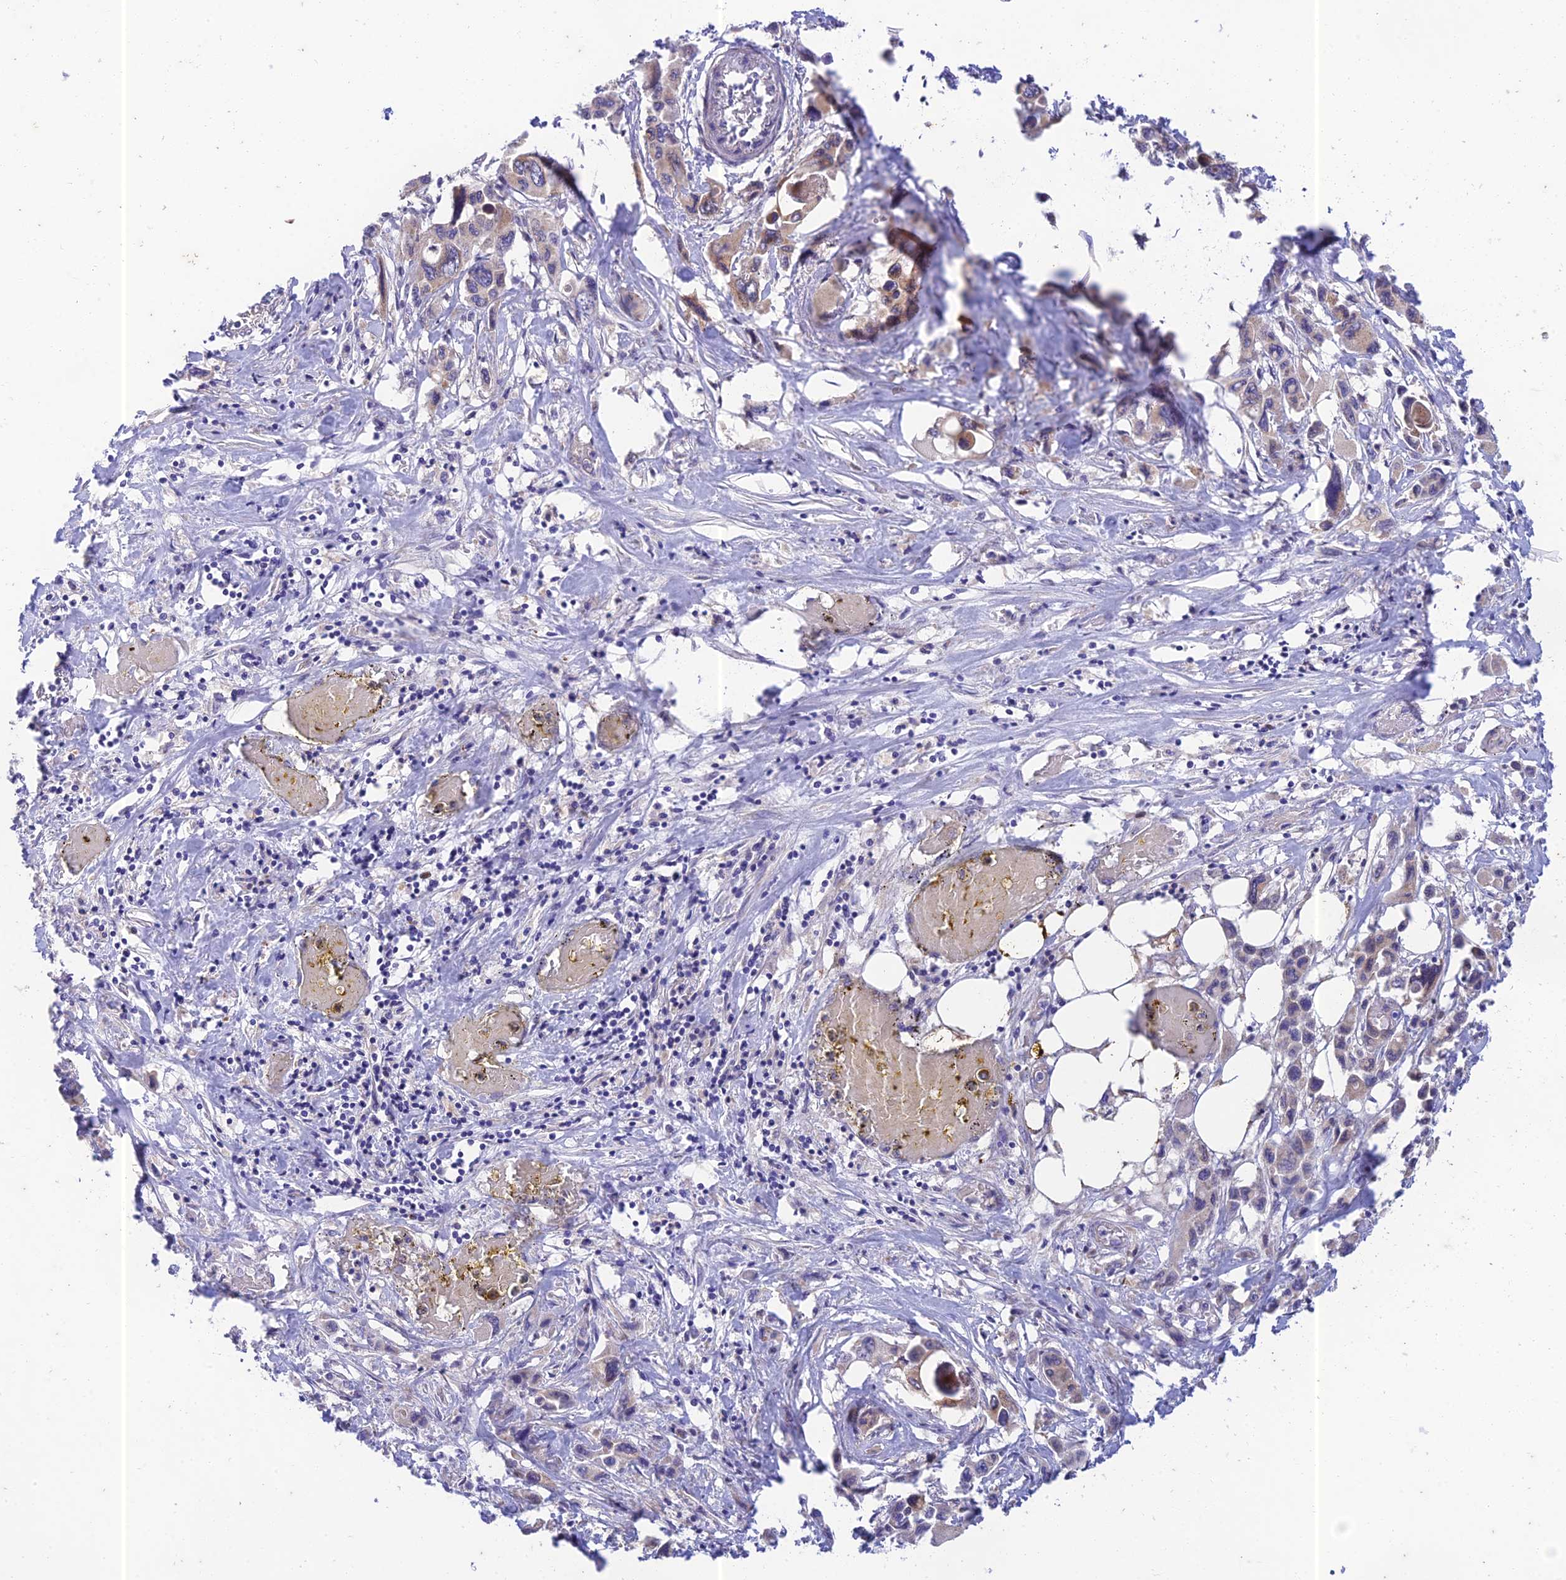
{"staining": {"intensity": "moderate", "quantity": "<25%", "location": "cytoplasmic/membranous"}, "tissue": "pancreatic cancer", "cell_type": "Tumor cells", "image_type": "cancer", "snomed": [{"axis": "morphology", "description": "Adenocarcinoma, NOS"}, {"axis": "topography", "description": "Pancreas"}], "caption": "Human adenocarcinoma (pancreatic) stained with a brown dye exhibits moderate cytoplasmic/membranous positive expression in approximately <25% of tumor cells.", "gene": "PTCD2", "patient": {"sex": "male", "age": 92}}